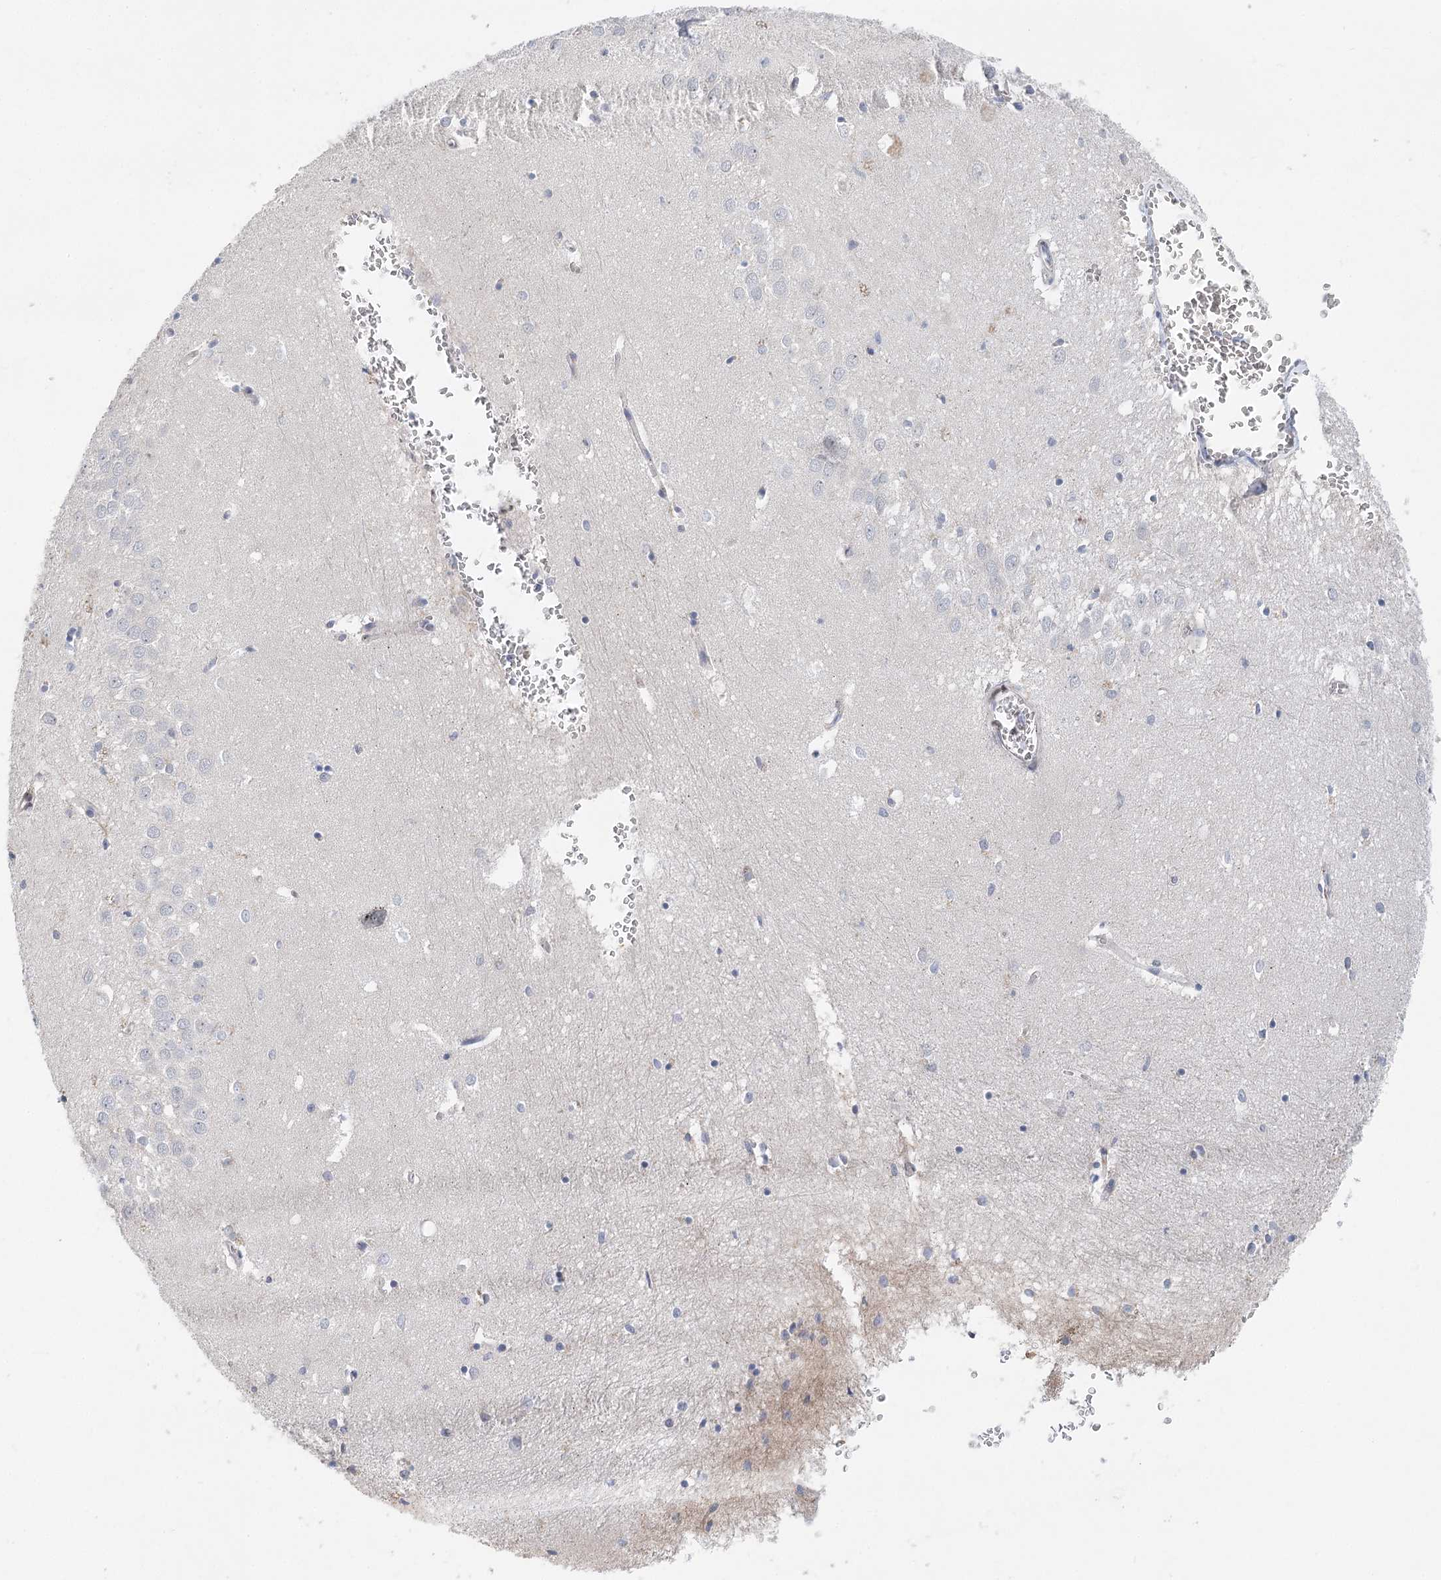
{"staining": {"intensity": "negative", "quantity": "none", "location": "none"}, "tissue": "hippocampus", "cell_type": "Glial cells", "image_type": "normal", "snomed": [{"axis": "morphology", "description": "Normal tissue, NOS"}, {"axis": "topography", "description": "Hippocampus"}], "caption": "Photomicrograph shows no protein expression in glial cells of unremarkable hippocampus. The staining is performed using DAB (3,3'-diaminobenzidine) brown chromogen with nuclei counter-stained in using hematoxylin.", "gene": "CAMTA1", "patient": {"sex": "female", "age": 64}}